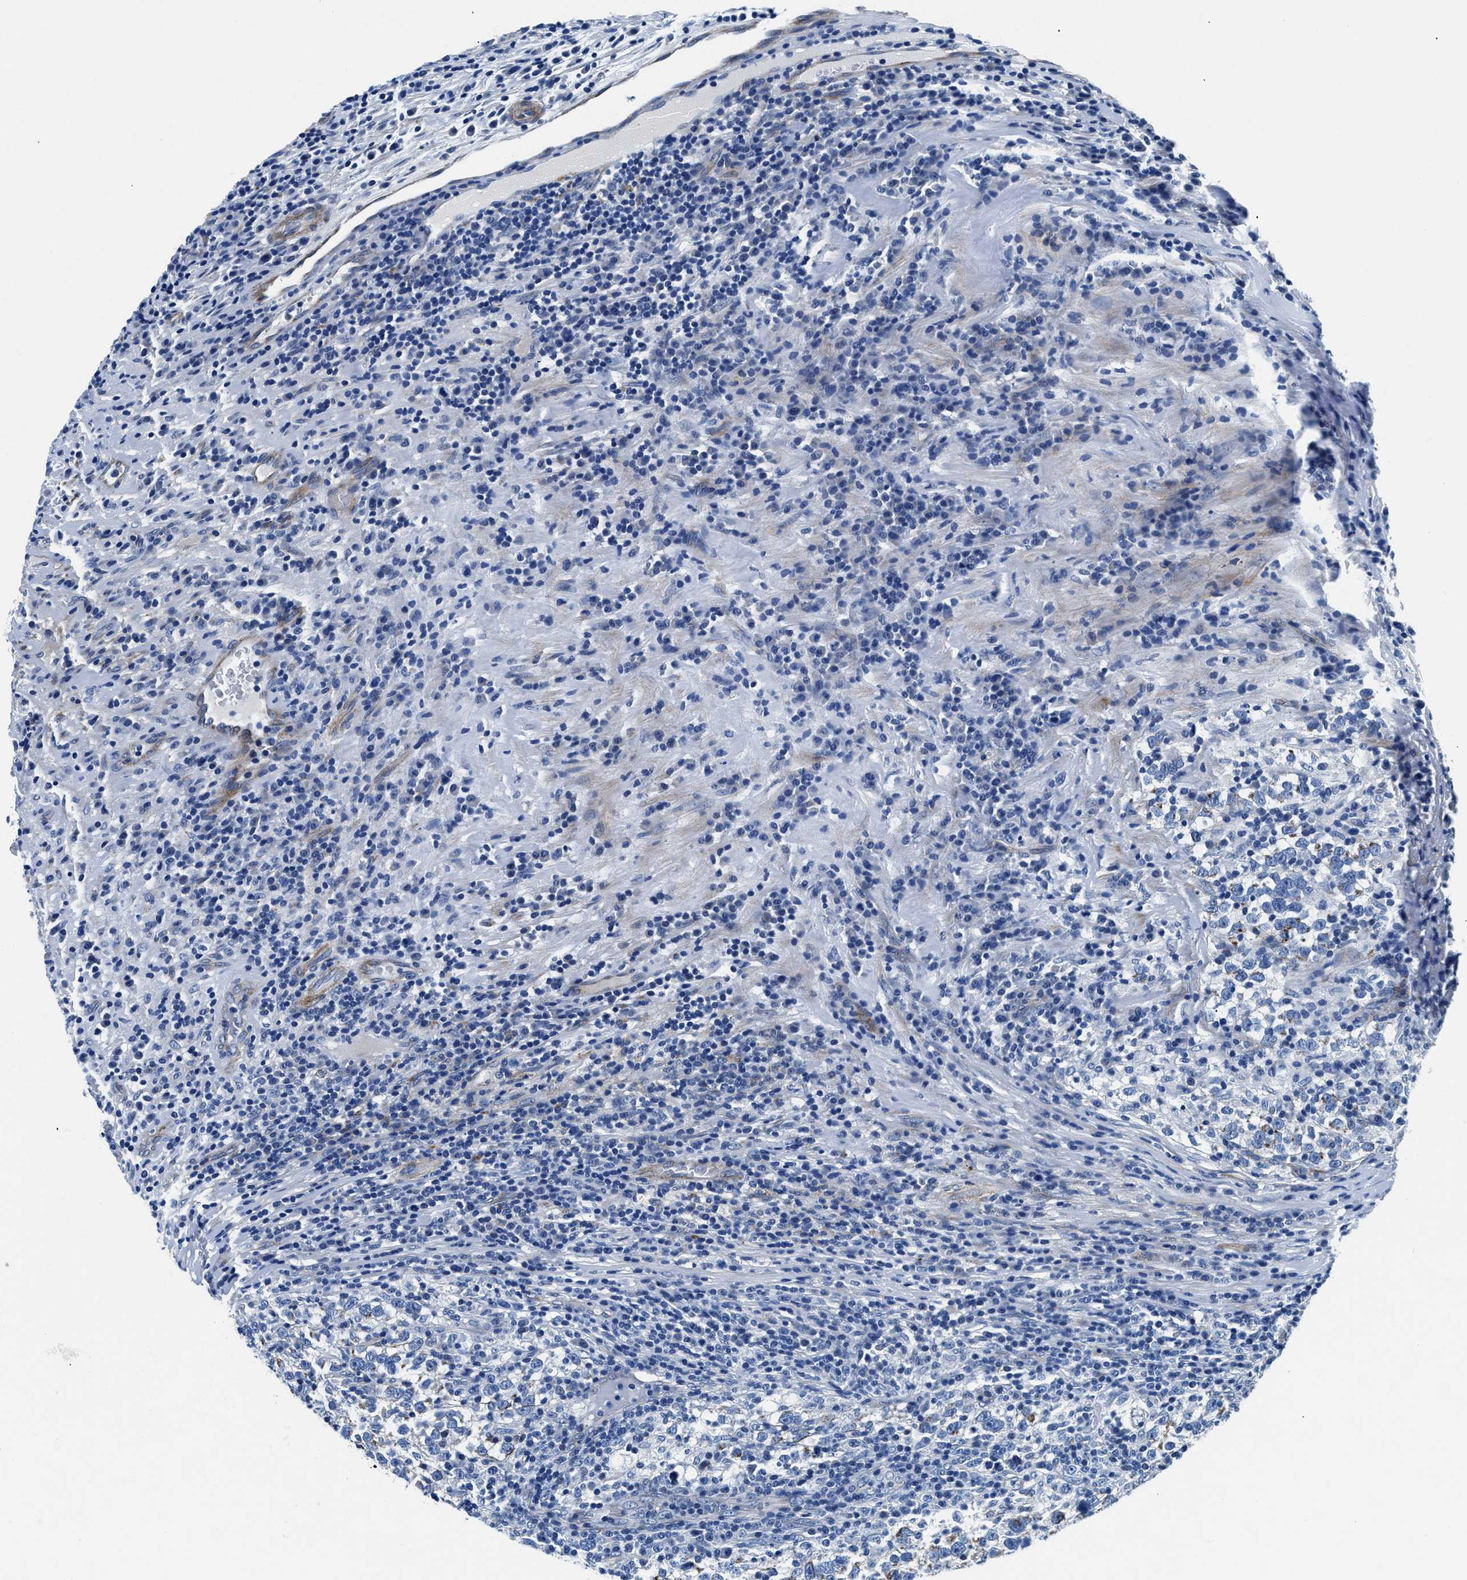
{"staining": {"intensity": "negative", "quantity": "none", "location": "none"}, "tissue": "testis cancer", "cell_type": "Tumor cells", "image_type": "cancer", "snomed": [{"axis": "morphology", "description": "Normal tissue, NOS"}, {"axis": "morphology", "description": "Seminoma, NOS"}, {"axis": "topography", "description": "Testis"}], "caption": "Testis cancer was stained to show a protein in brown. There is no significant staining in tumor cells.", "gene": "DAG1", "patient": {"sex": "male", "age": 43}}